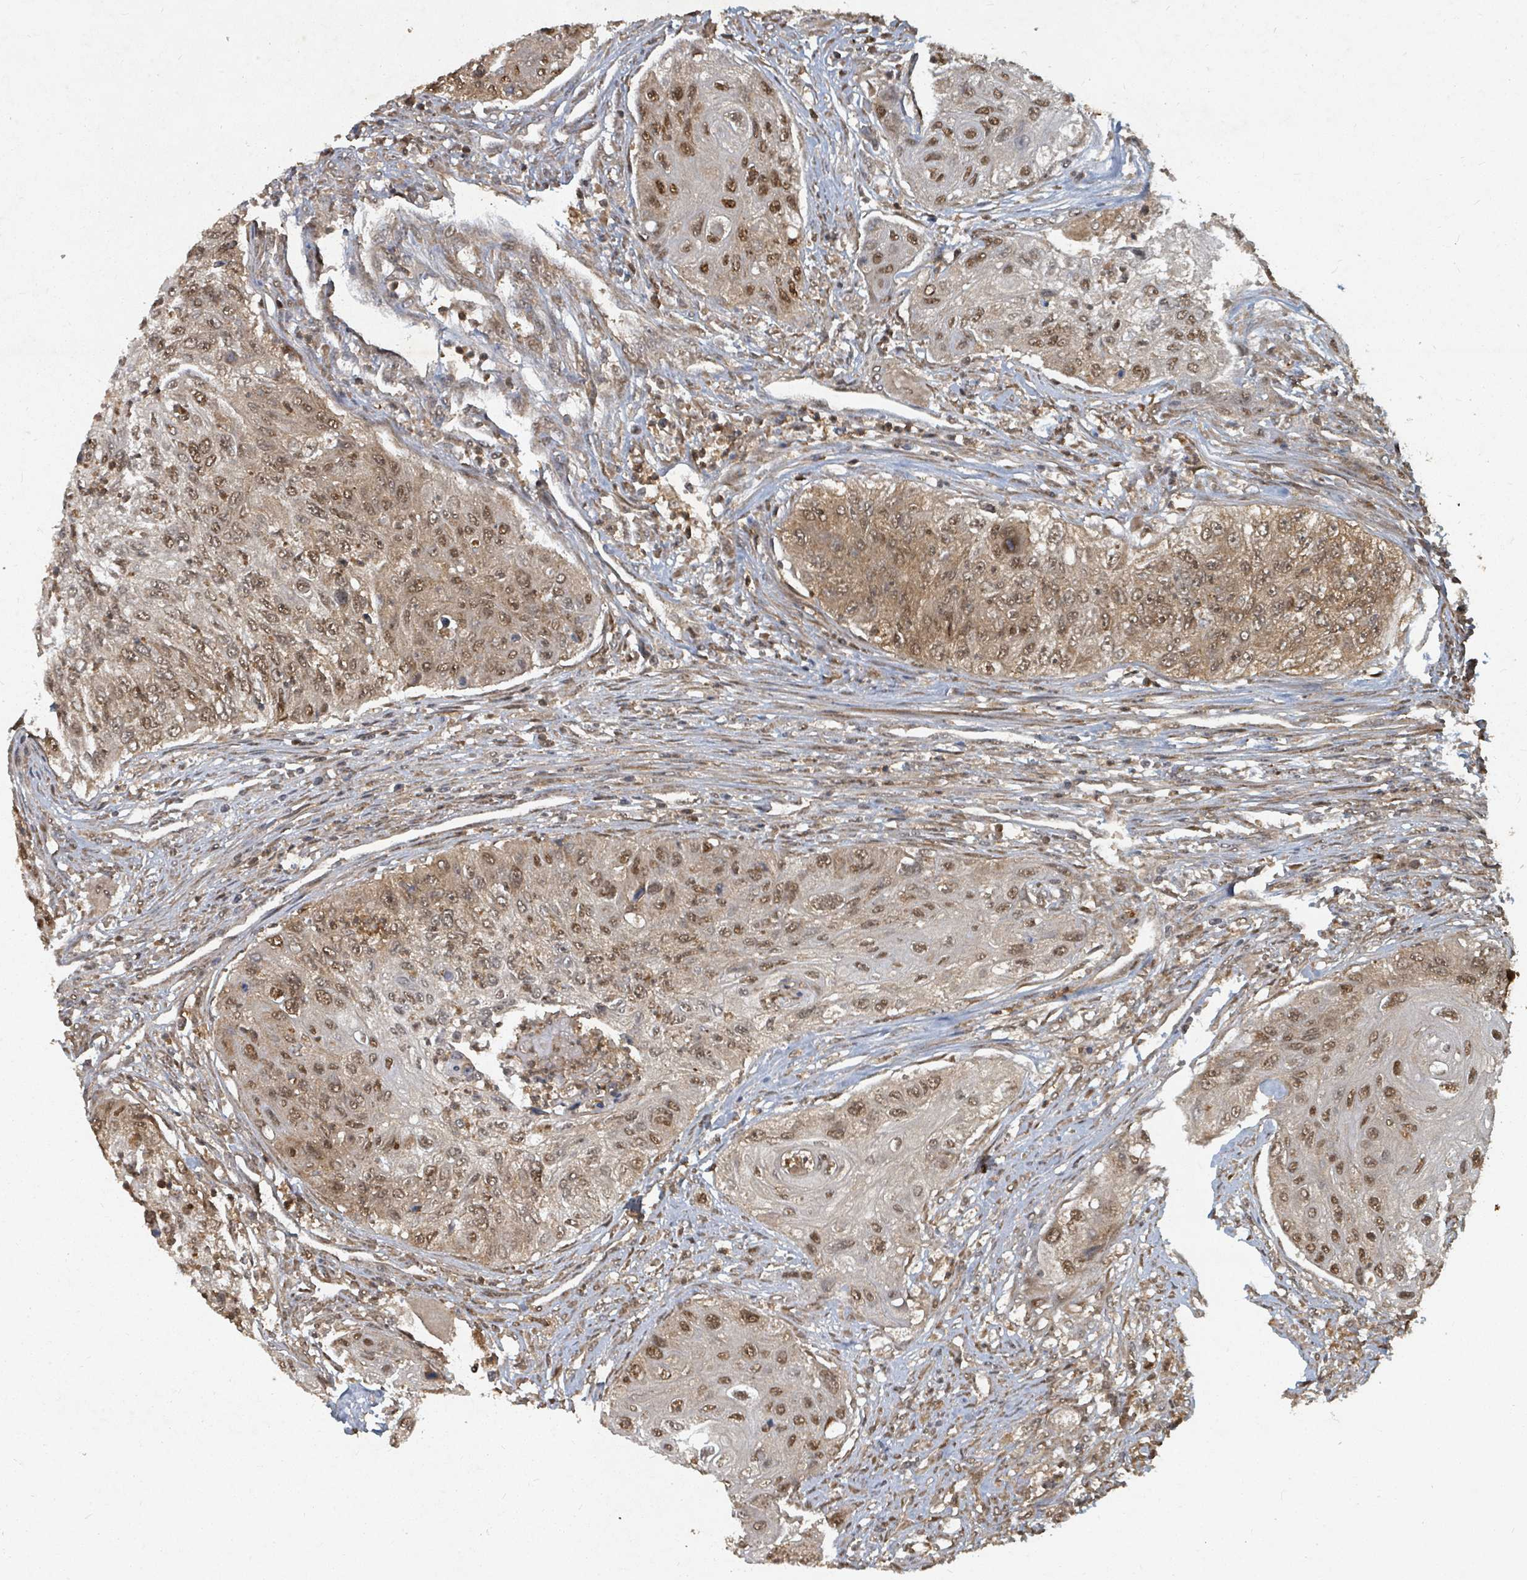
{"staining": {"intensity": "moderate", "quantity": ">75%", "location": "cytoplasmic/membranous,nuclear"}, "tissue": "urothelial cancer", "cell_type": "Tumor cells", "image_type": "cancer", "snomed": [{"axis": "morphology", "description": "Urothelial carcinoma, High grade"}, {"axis": "topography", "description": "Urinary bladder"}], "caption": "Protein staining by IHC reveals moderate cytoplasmic/membranous and nuclear staining in approximately >75% of tumor cells in urothelial cancer.", "gene": "KDM4E", "patient": {"sex": "female", "age": 60}}